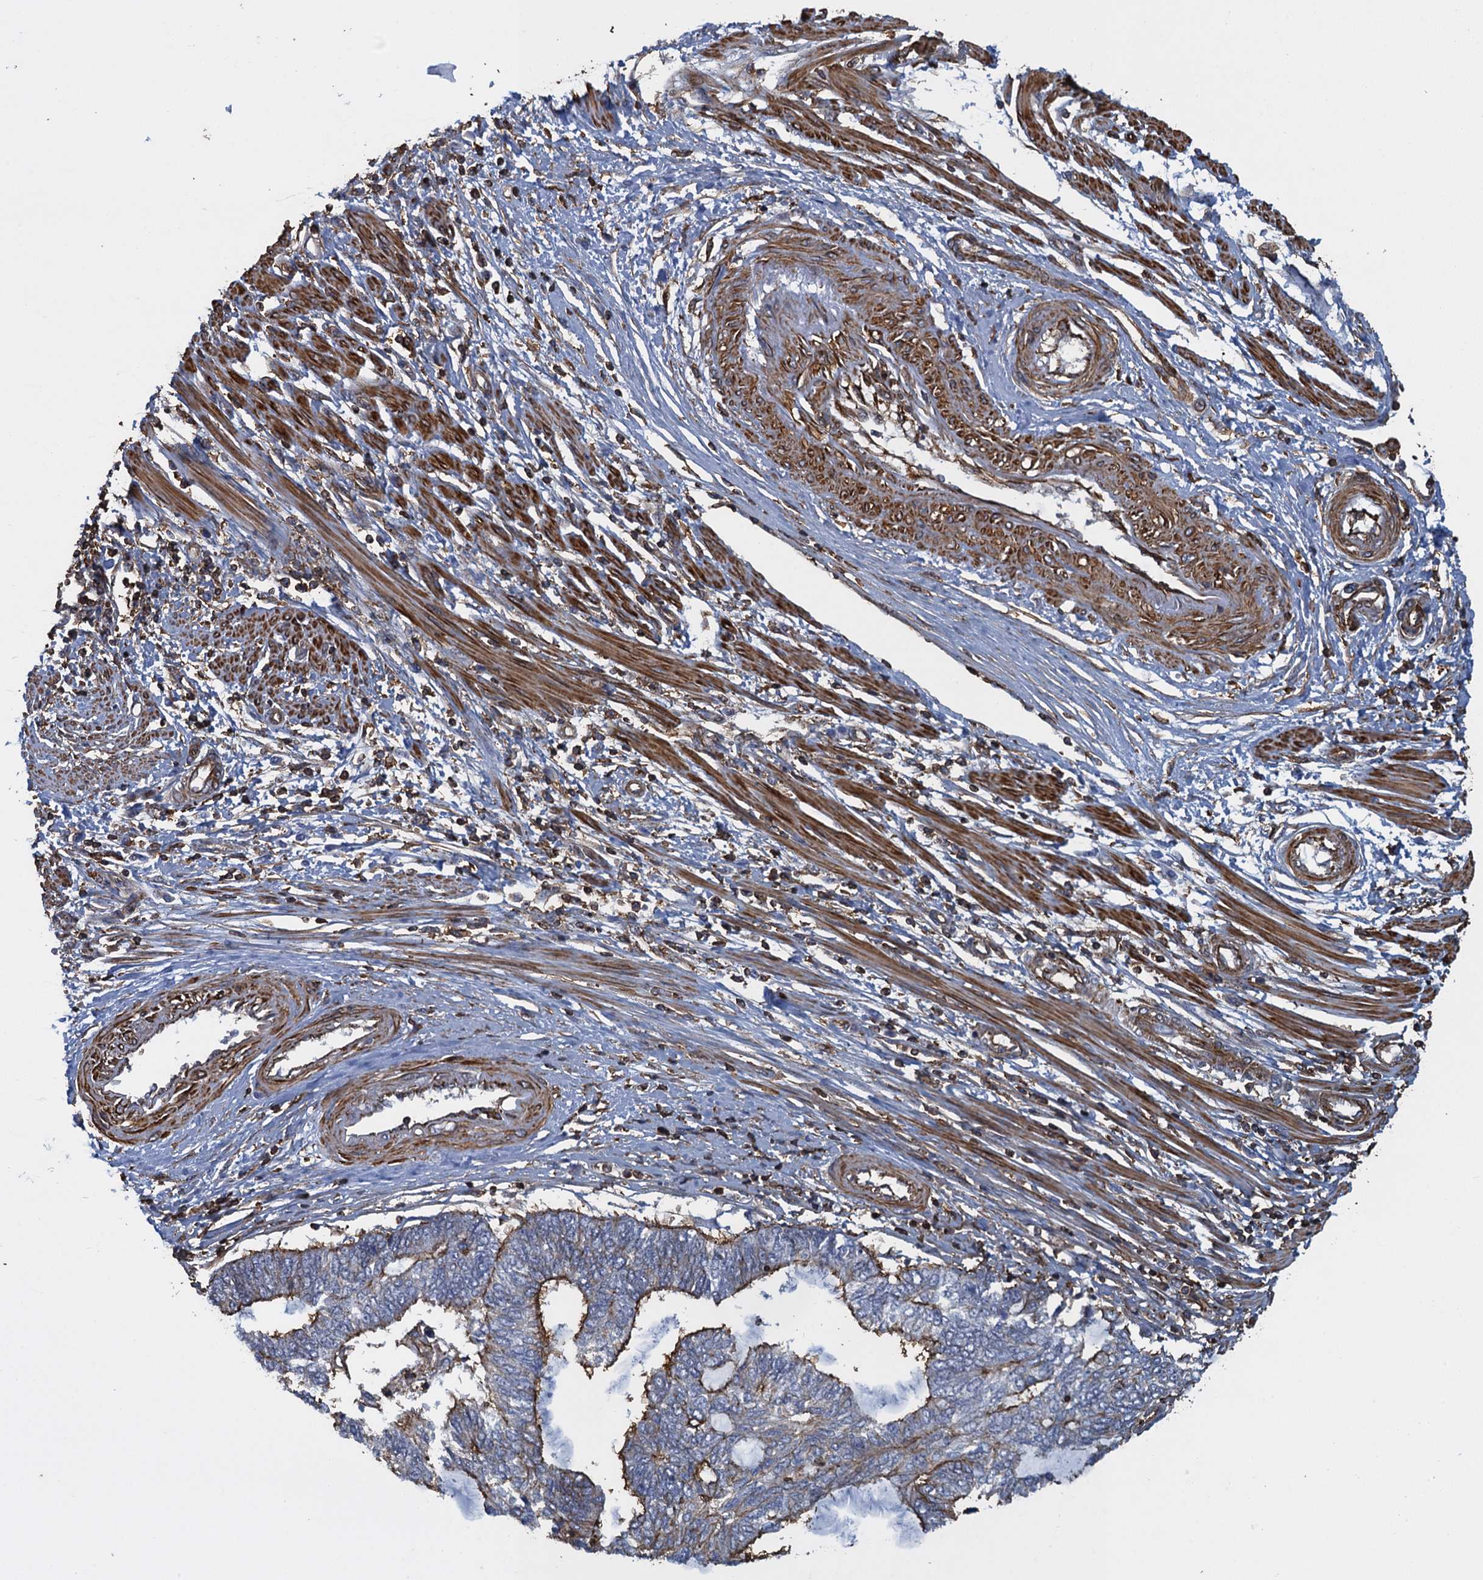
{"staining": {"intensity": "moderate", "quantity": "<25%", "location": "cytoplasmic/membranous"}, "tissue": "endometrial cancer", "cell_type": "Tumor cells", "image_type": "cancer", "snomed": [{"axis": "morphology", "description": "Adenocarcinoma, NOS"}, {"axis": "topography", "description": "Uterus"}, {"axis": "topography", "description": "Endometrium"}], "caption": "Immunohistochemical staining of endometrial cancer demonstrates low levels of moderate cytoplasmic/membranous staining in approximately <25% of tumor cells.", "gene": "PROSER2", "patient": {"sex": "female", "age": 70}}